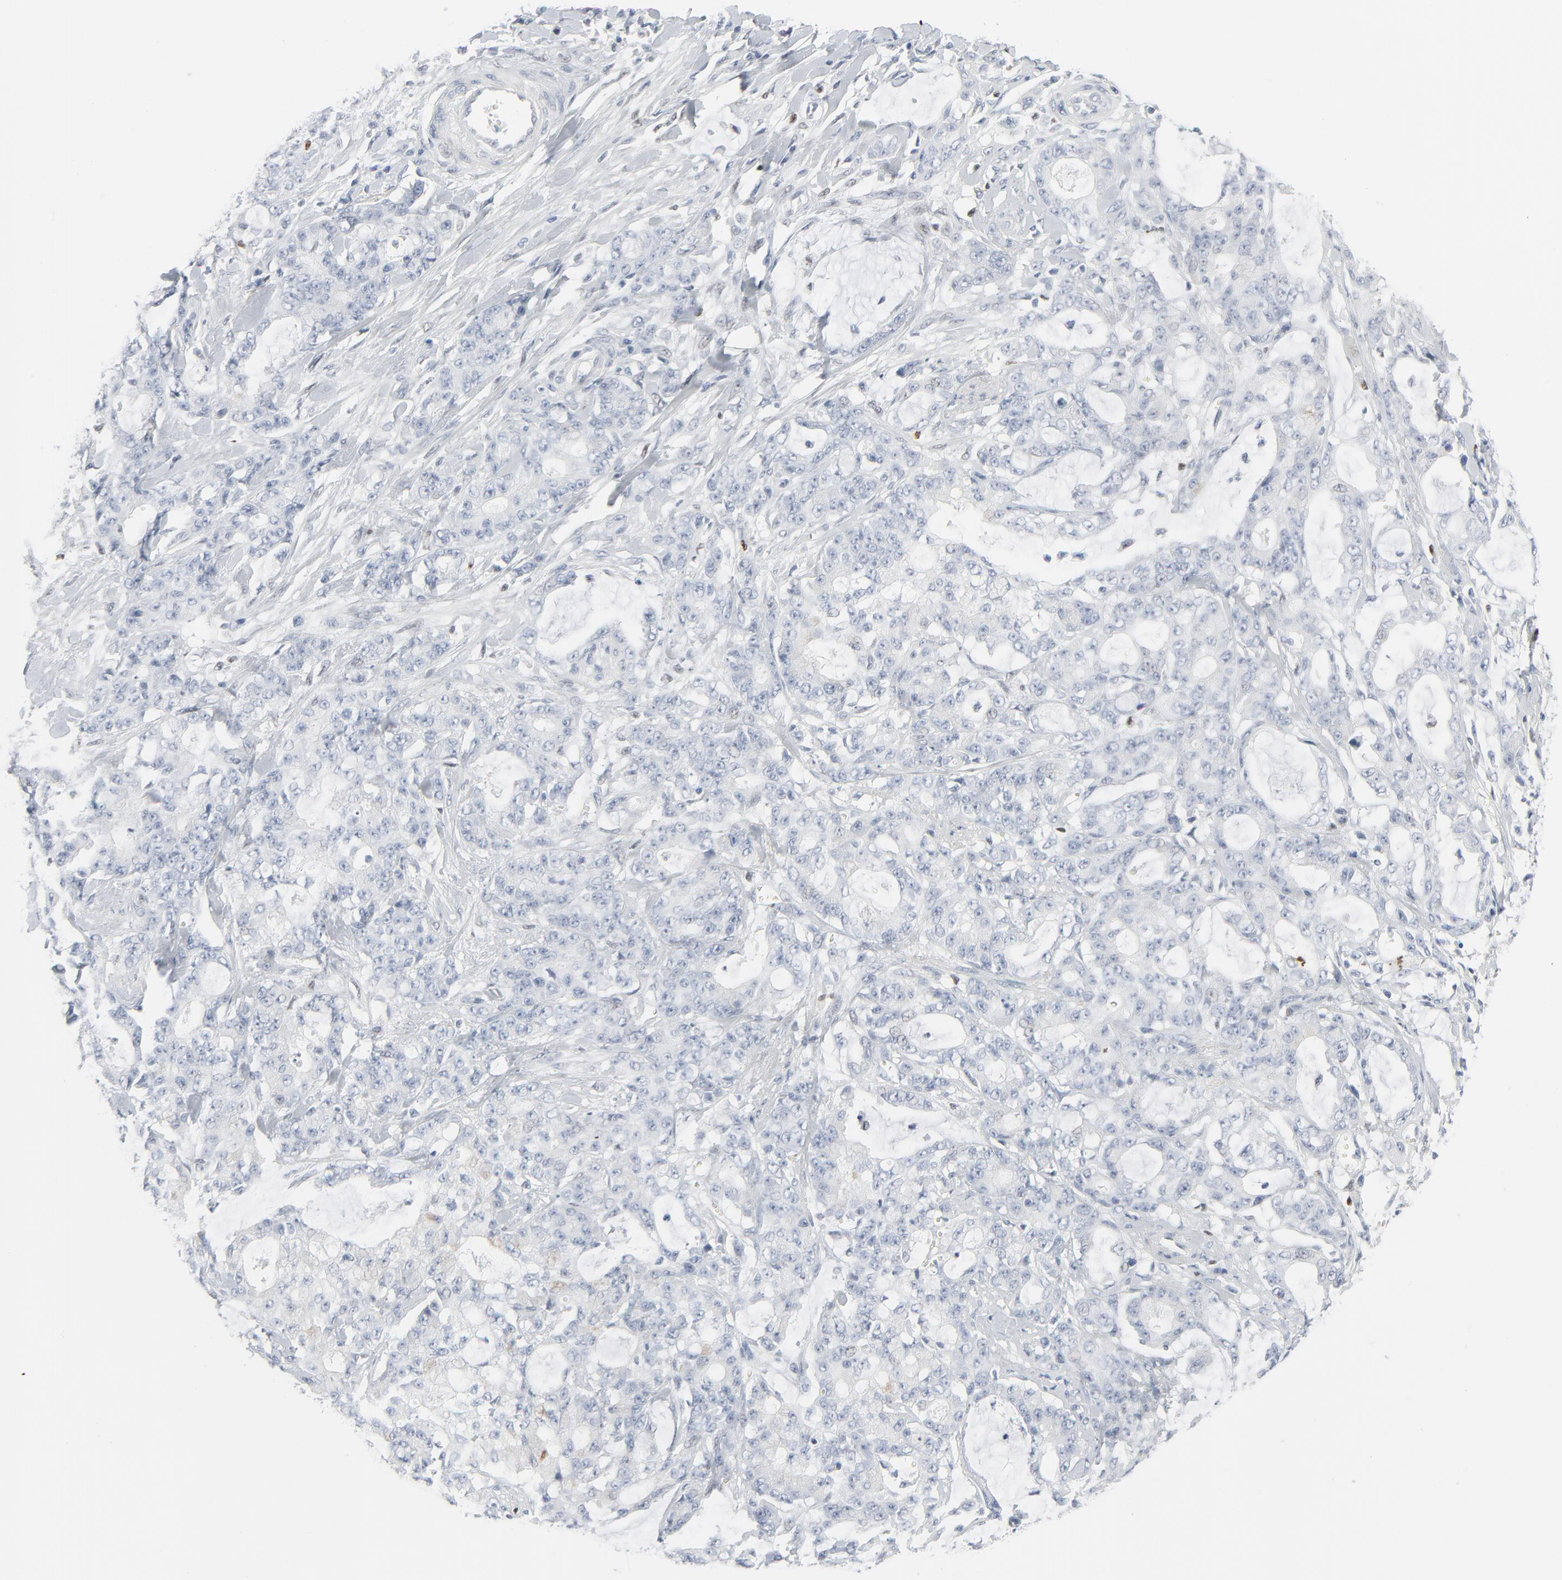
{"staining": {"intensity": "weak", "quantity": "<25%", "location": "cytoplasmic/membranous"}, "tissue": "pancreatic cancer", "cell_type": "Tumor cells", "image_type": "cancer", "snomed": [{"axis": "morphology", "description": "Adenocarcinoma, NOS"}, {"axis": "topography", "description": "Pancreas"}], "caption": "This is an IHC micrograph of human pancreatic cancer (adenocarcinoma). There is no staining in tumor cells.", "gene": "MITF", "patient": {"sex": "female", "age": 73}}